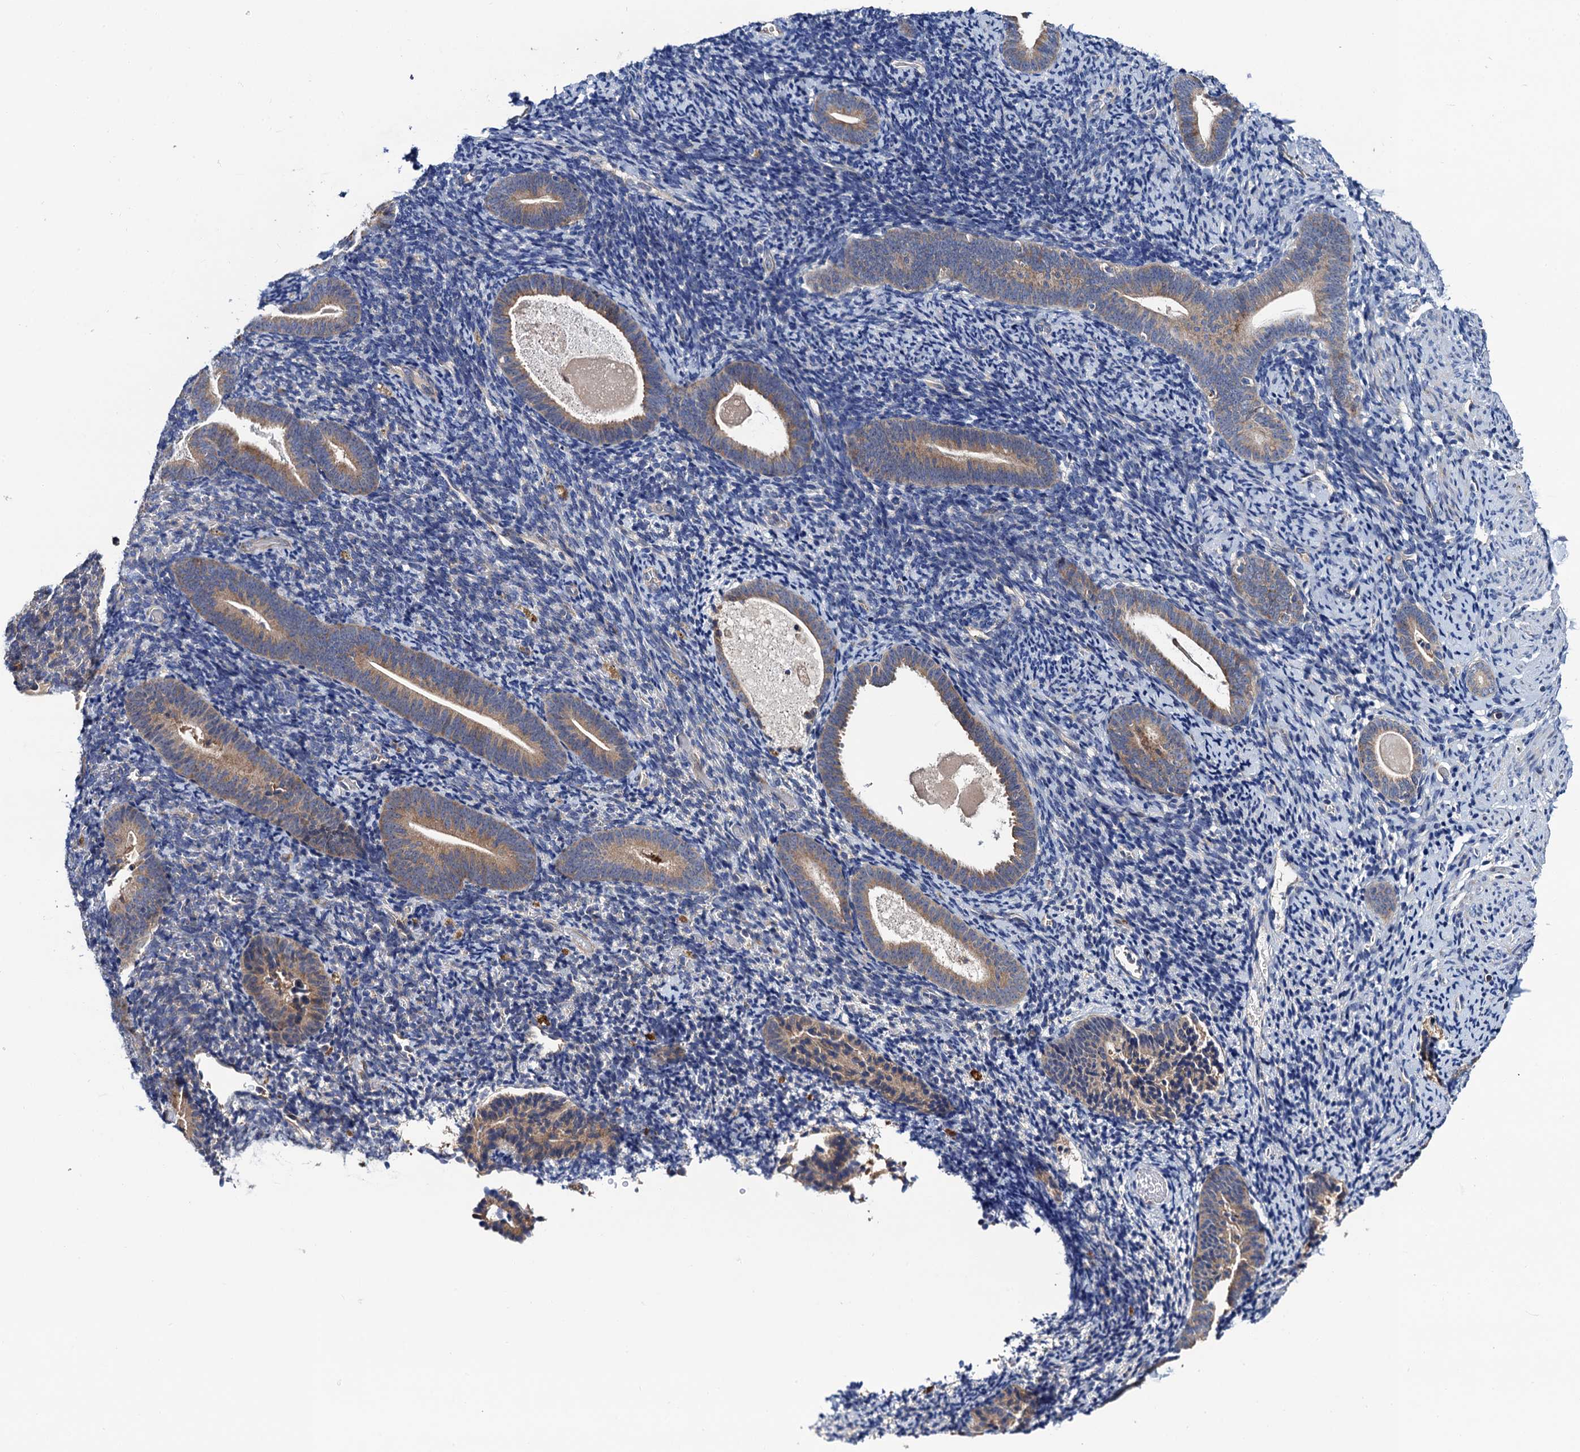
{"staining": {"intensity": "negative", "quantity": "none", "location": "none"}, "tissue": "endometrium", "cell_type": "Cells in endometrial stroma", "image_type": "normal", "snomed": [{"axis": "morphology", "description": "Normal tissue, NOS"}, {"axis": "topography", "description": "Endometrium"}], "caption": "Cells in endometrial stroma are negative for brown protein staining in normal endometrium. (DAB IHC visualized using brightfield microscopy, high magnification).", "gene": "TRMT112", "patient": {"sex": "female", "age": 51}}